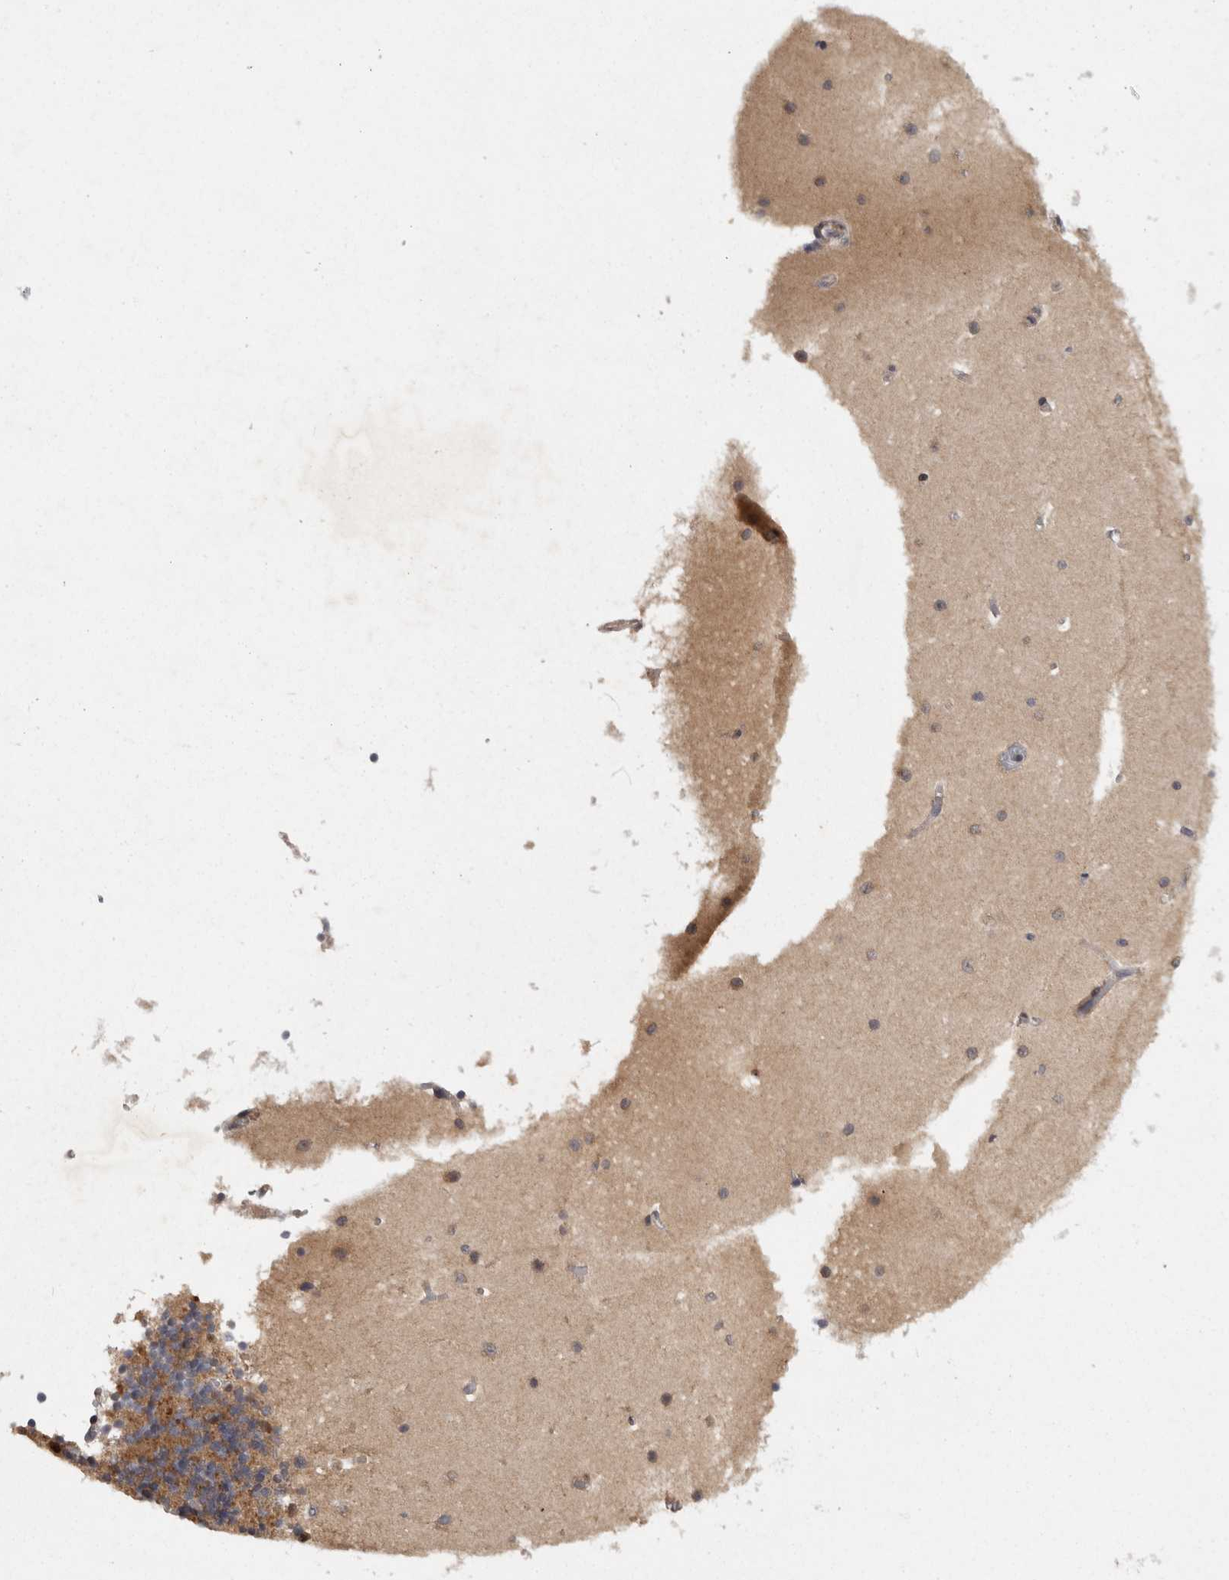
{"staining": {"intensity": "moderate", "quantity": ">75%", "location": "cytoplasmic/membranous"}, "tissue": "cerebellum", "cell_type": "Cells in granular layer", "image_type": "normal", "snomed": [{"axis": "morphology", "description": "Normal tissue, NOS"}, {"axis": "topography", "description": "Cerebellum"}], "caption": "Brown immunohistochemical staining in unremarkable cerebellum demonstrates moderate cytoplasmic/membranous staining in approximately >75% of cells in granular layer. (DAB = brown stain, brightfield microscopy at high magnification).", "gene": "ACAT2", "patient": {"sex": "male", "age": 37}}